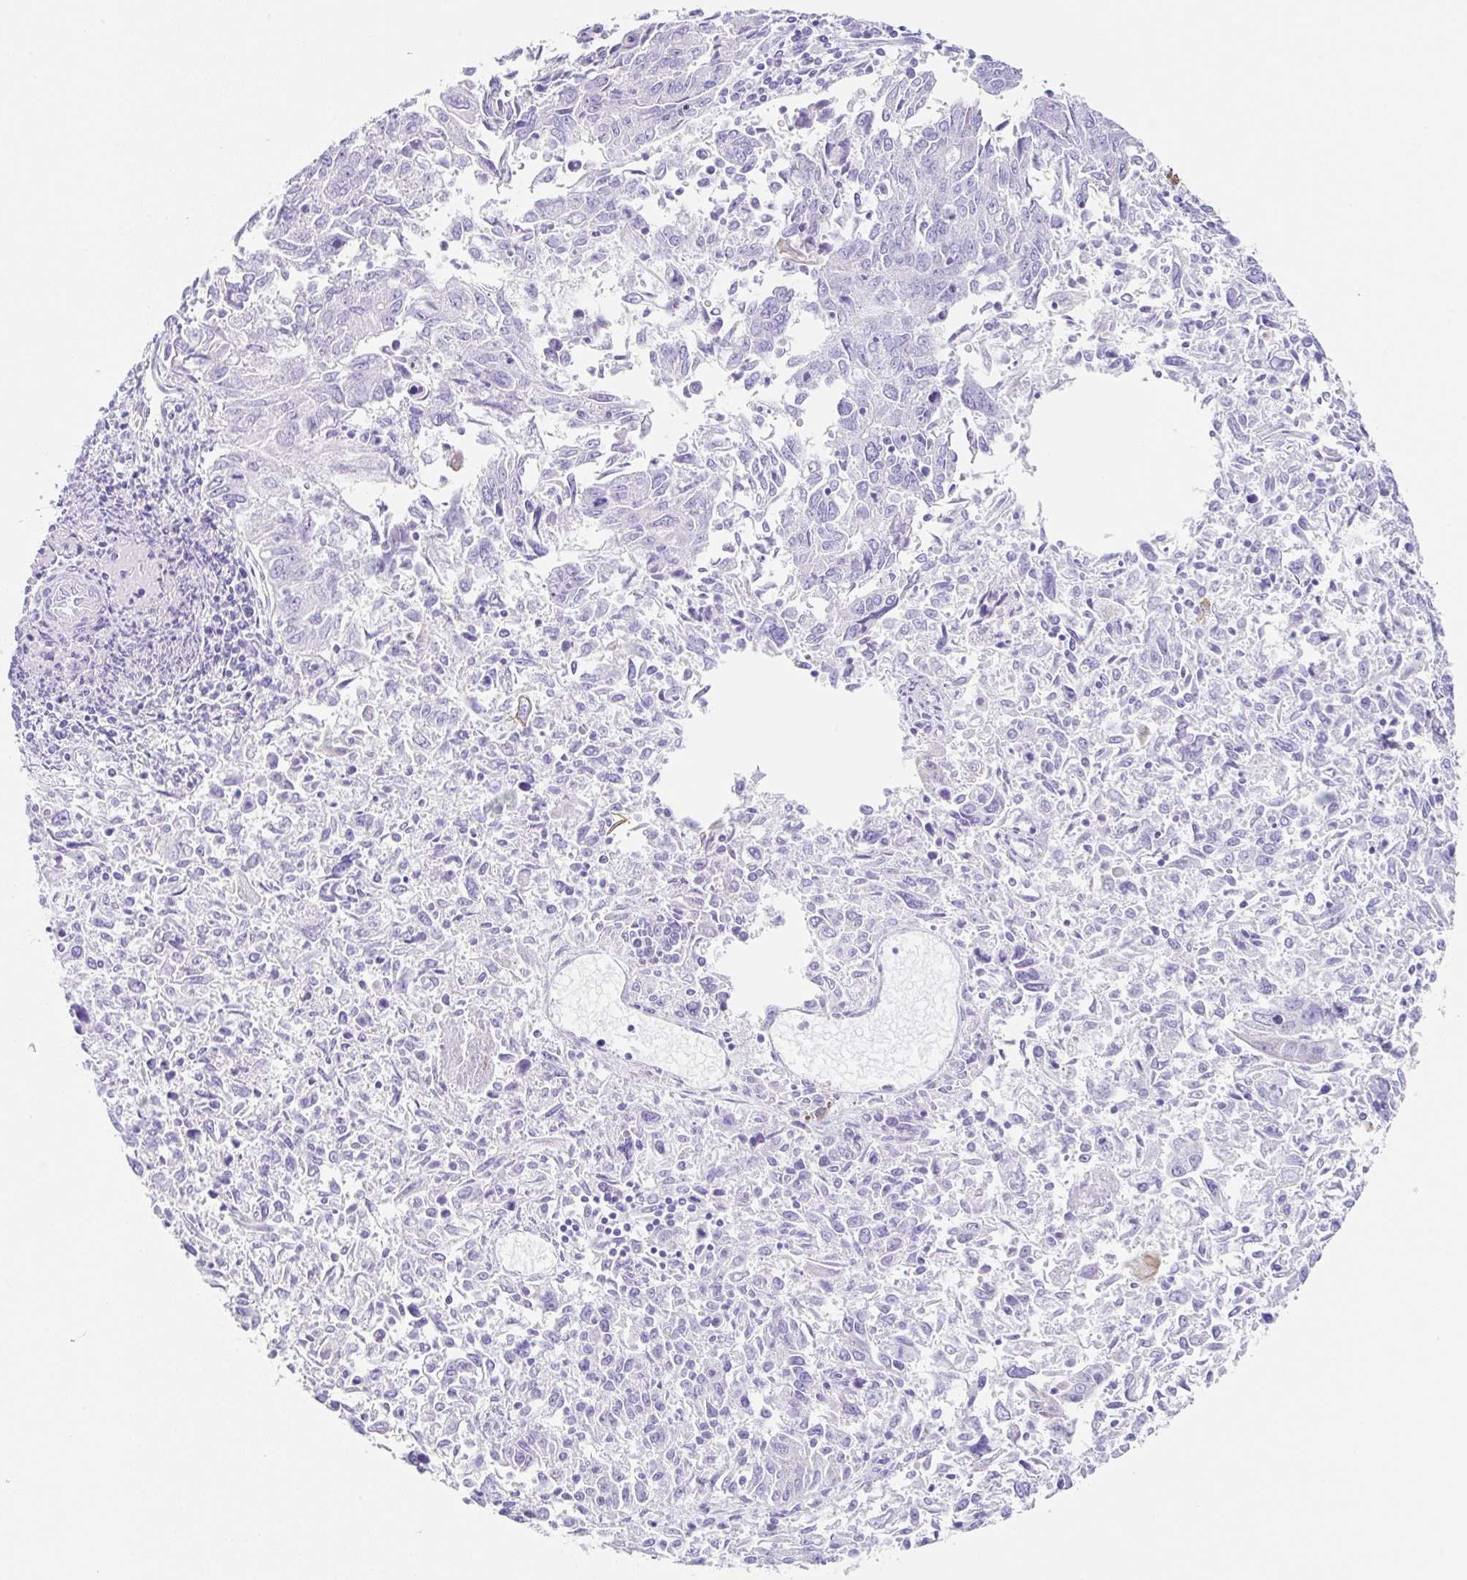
{"staining": {"intensity": "negative", "quantity": "none", "location": "none"}, "tissue": "endometrial cancer", "cell_type": "Tumor cells", "image_type": "cancer", "snomed": [{"axis": "morphology", "description": "Adenocarcinoma, NOS"}, {"axis": "topography", "description": "Endometrium"}], "caption": "Histopathology image shows no significant protein positivity in tumor cells of endometrial cancer (adenocarcinoma).", "gene": "CLDND2", "patient": {"sex": "female", "age": 42}}